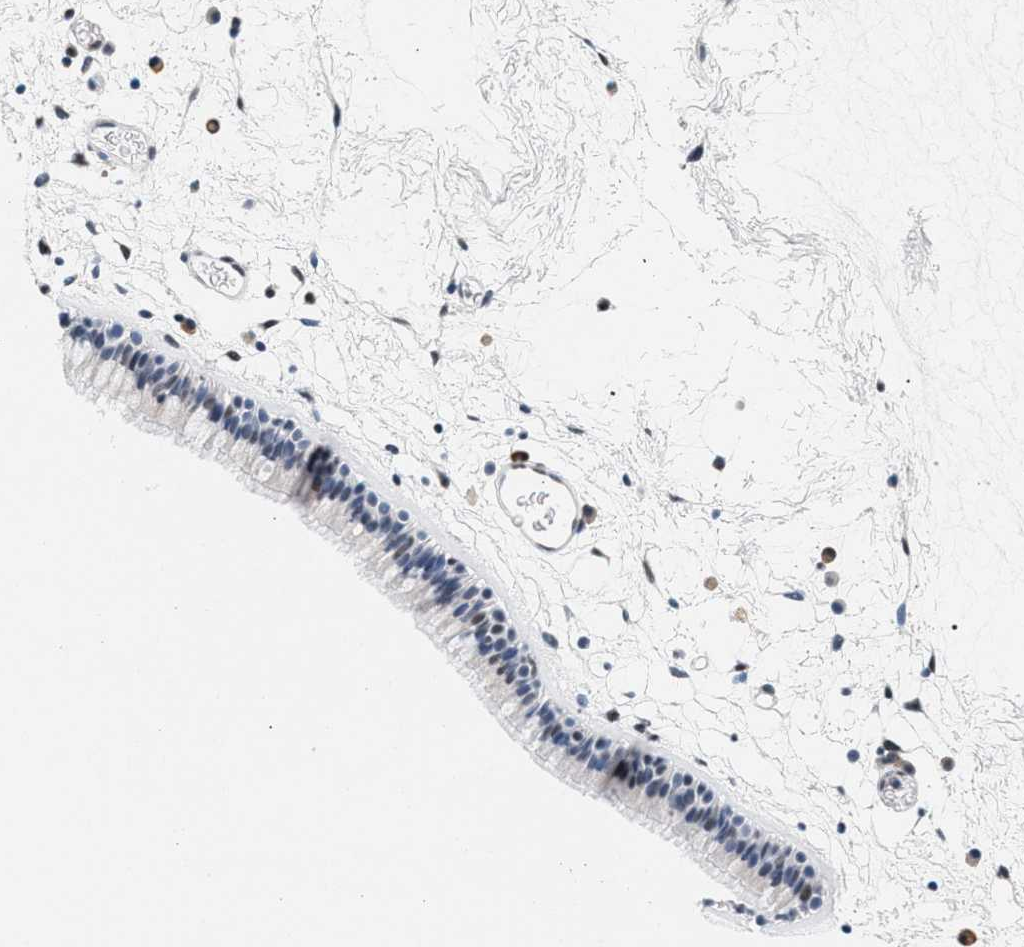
{"staining": {"intensity": "weak", "quantity": "<25%", "location": "nuclear"}, "tissue": "nasopharynx", "cell_type": "Respiratory epithelial cells", "image_type": "normal", "snomed": [{"axis": "morphology", "description": "Normal tissue, NOS"}, {"axis": "morphology", "description": "Inflammation, NOS"}, {"axis": "topography", "description": "Nasopharynx"}], "caption": "The IHC micrograph has no significant staining in respiratory epithelial cells of nasopharynx.", "gene": "ATF2", "patient": {"sex": "male", "age": 48}}